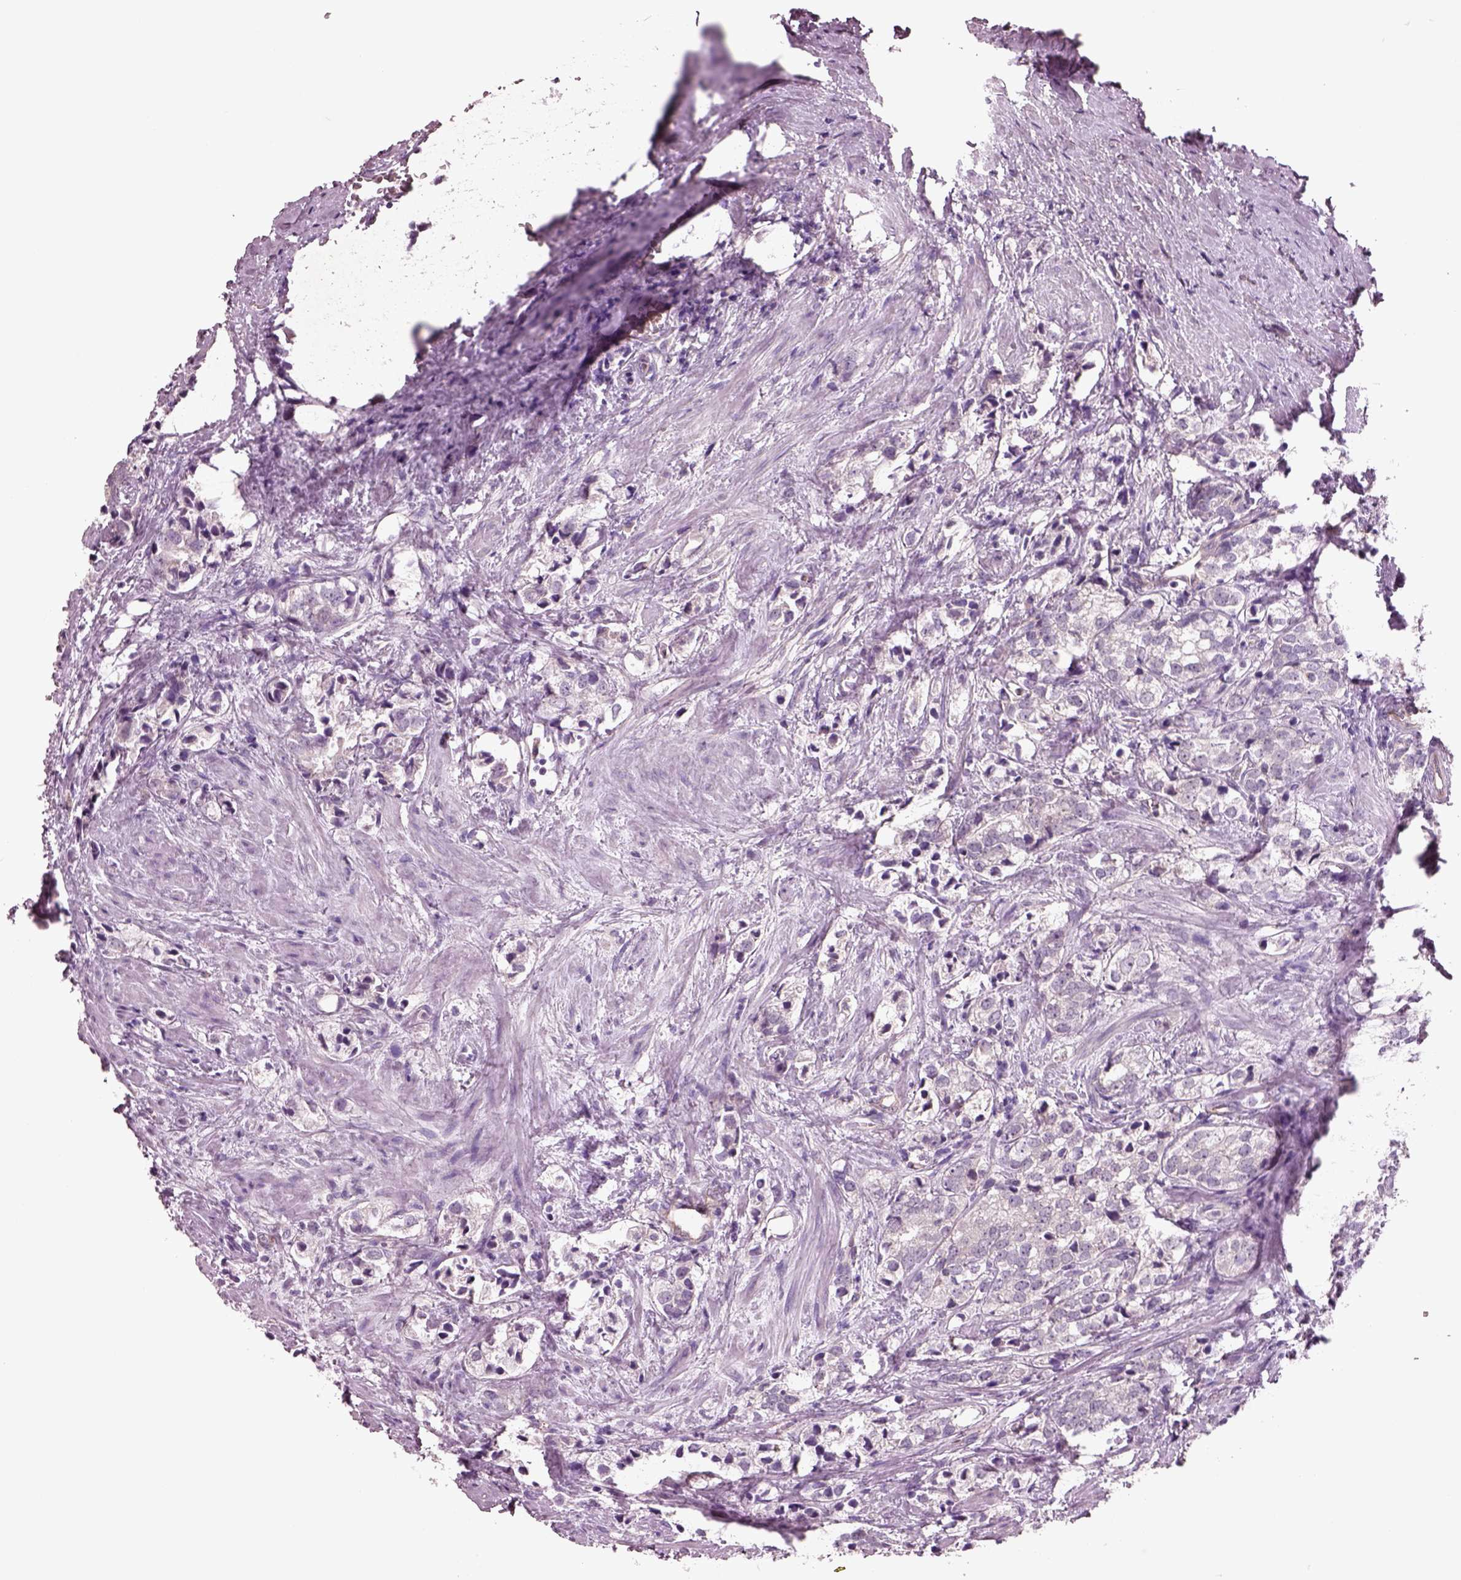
{"staining": {"intensity": "negative", "quantity": "none", "location": "none"}, "tissue": "prostate cancer", "cell_type": "Tumor cells", "image_type": "cancer", "snomed": [{"axis": "morphology", "description": "Adenocarcinoma, NOS"}, {"axis": "topography", "description": "Prostate and seminal vesicle, NOS"}], "caption": "Protein analysis of prostate cancer demonstrates no significant positivity in tumor cells.", "gene": "DUOXA2", "patient": {"sex": "male", "age": 63}}